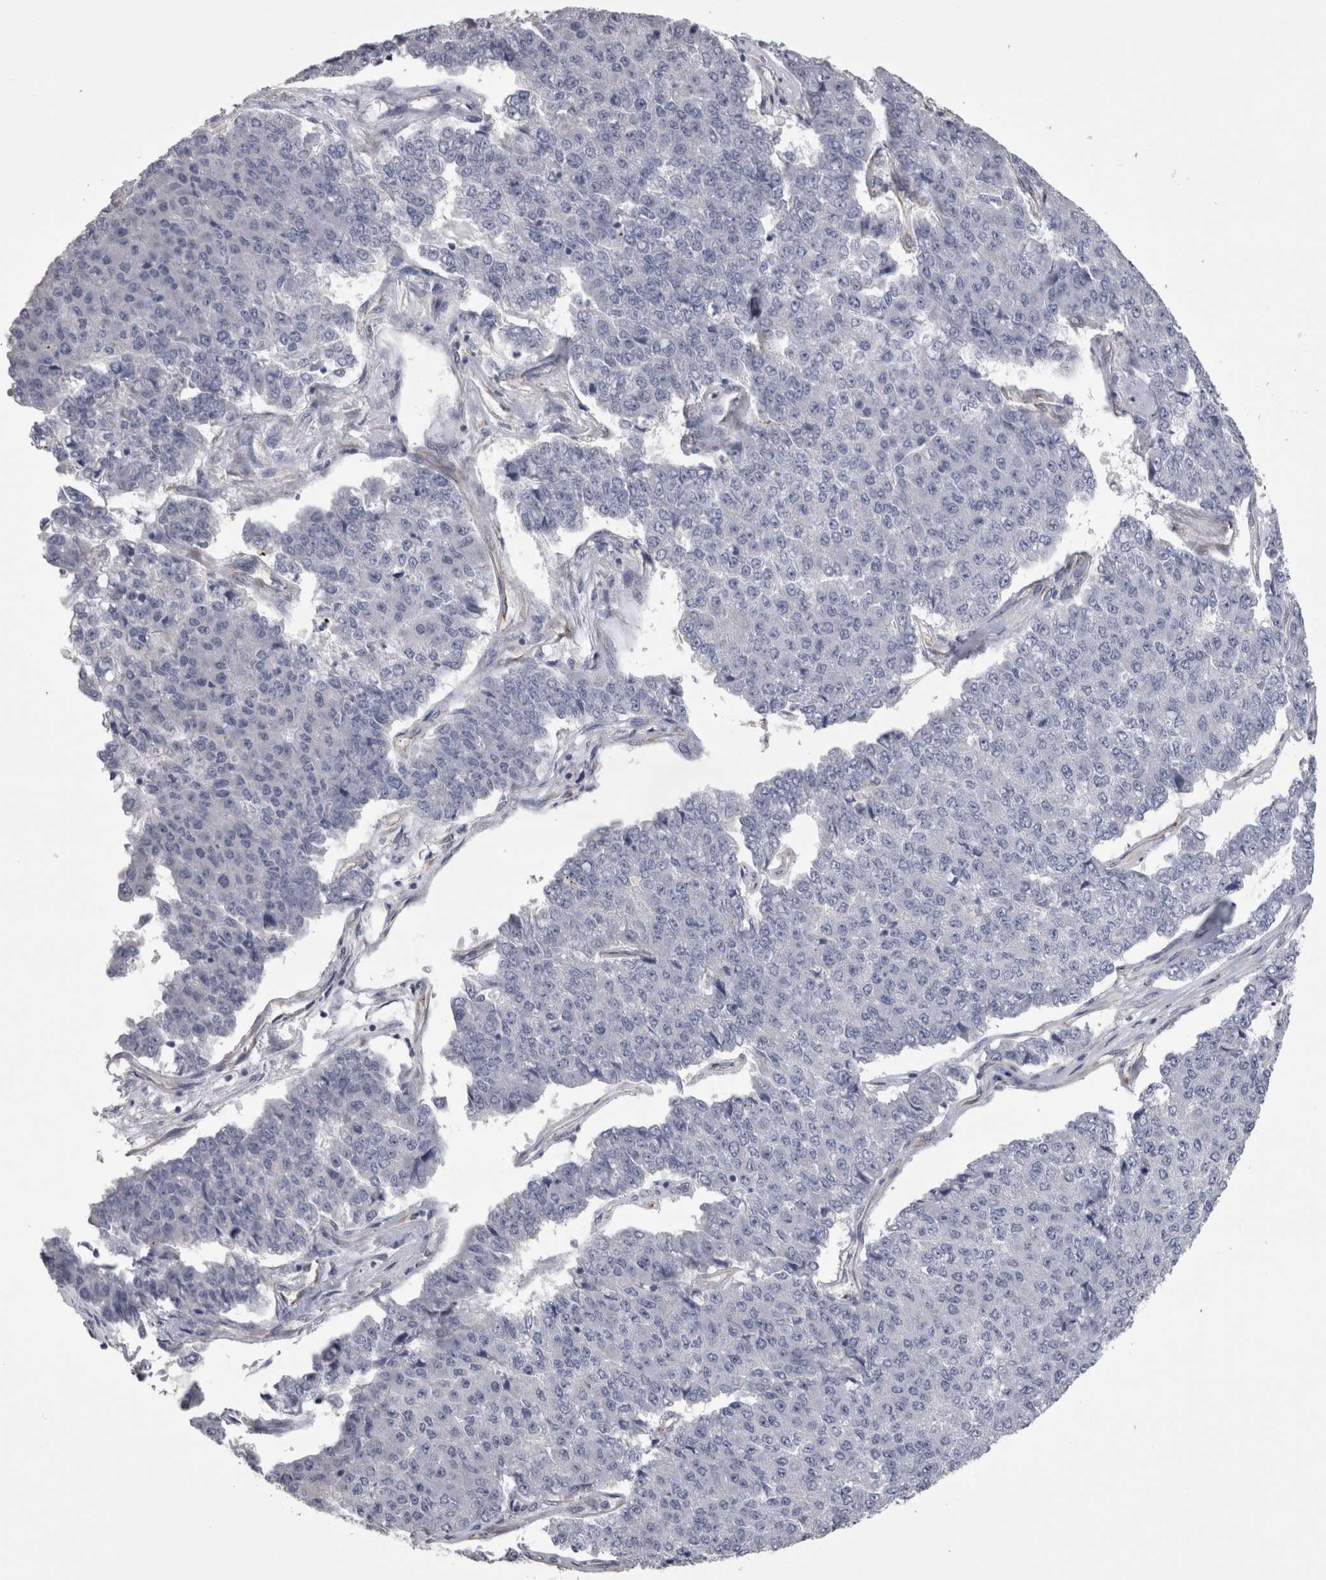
{"staining": {"intensity": "negative", "quantity": "none", "location": "none"}, "tissue": "pancreatic cancer", "cell_type": "Tumor cells", "image_type": "cancer", "snomed": [{"axis": "morphology", "description": "Adenocarcinoma, NOS"}, {"axis": "topography", "description": "Pancreas"}], "caption": "Tumor cells are negative for protein expression in human pancreatic cancer.", "gene": "ACOT7", "patient": {"sex": "male", "age": 50}}